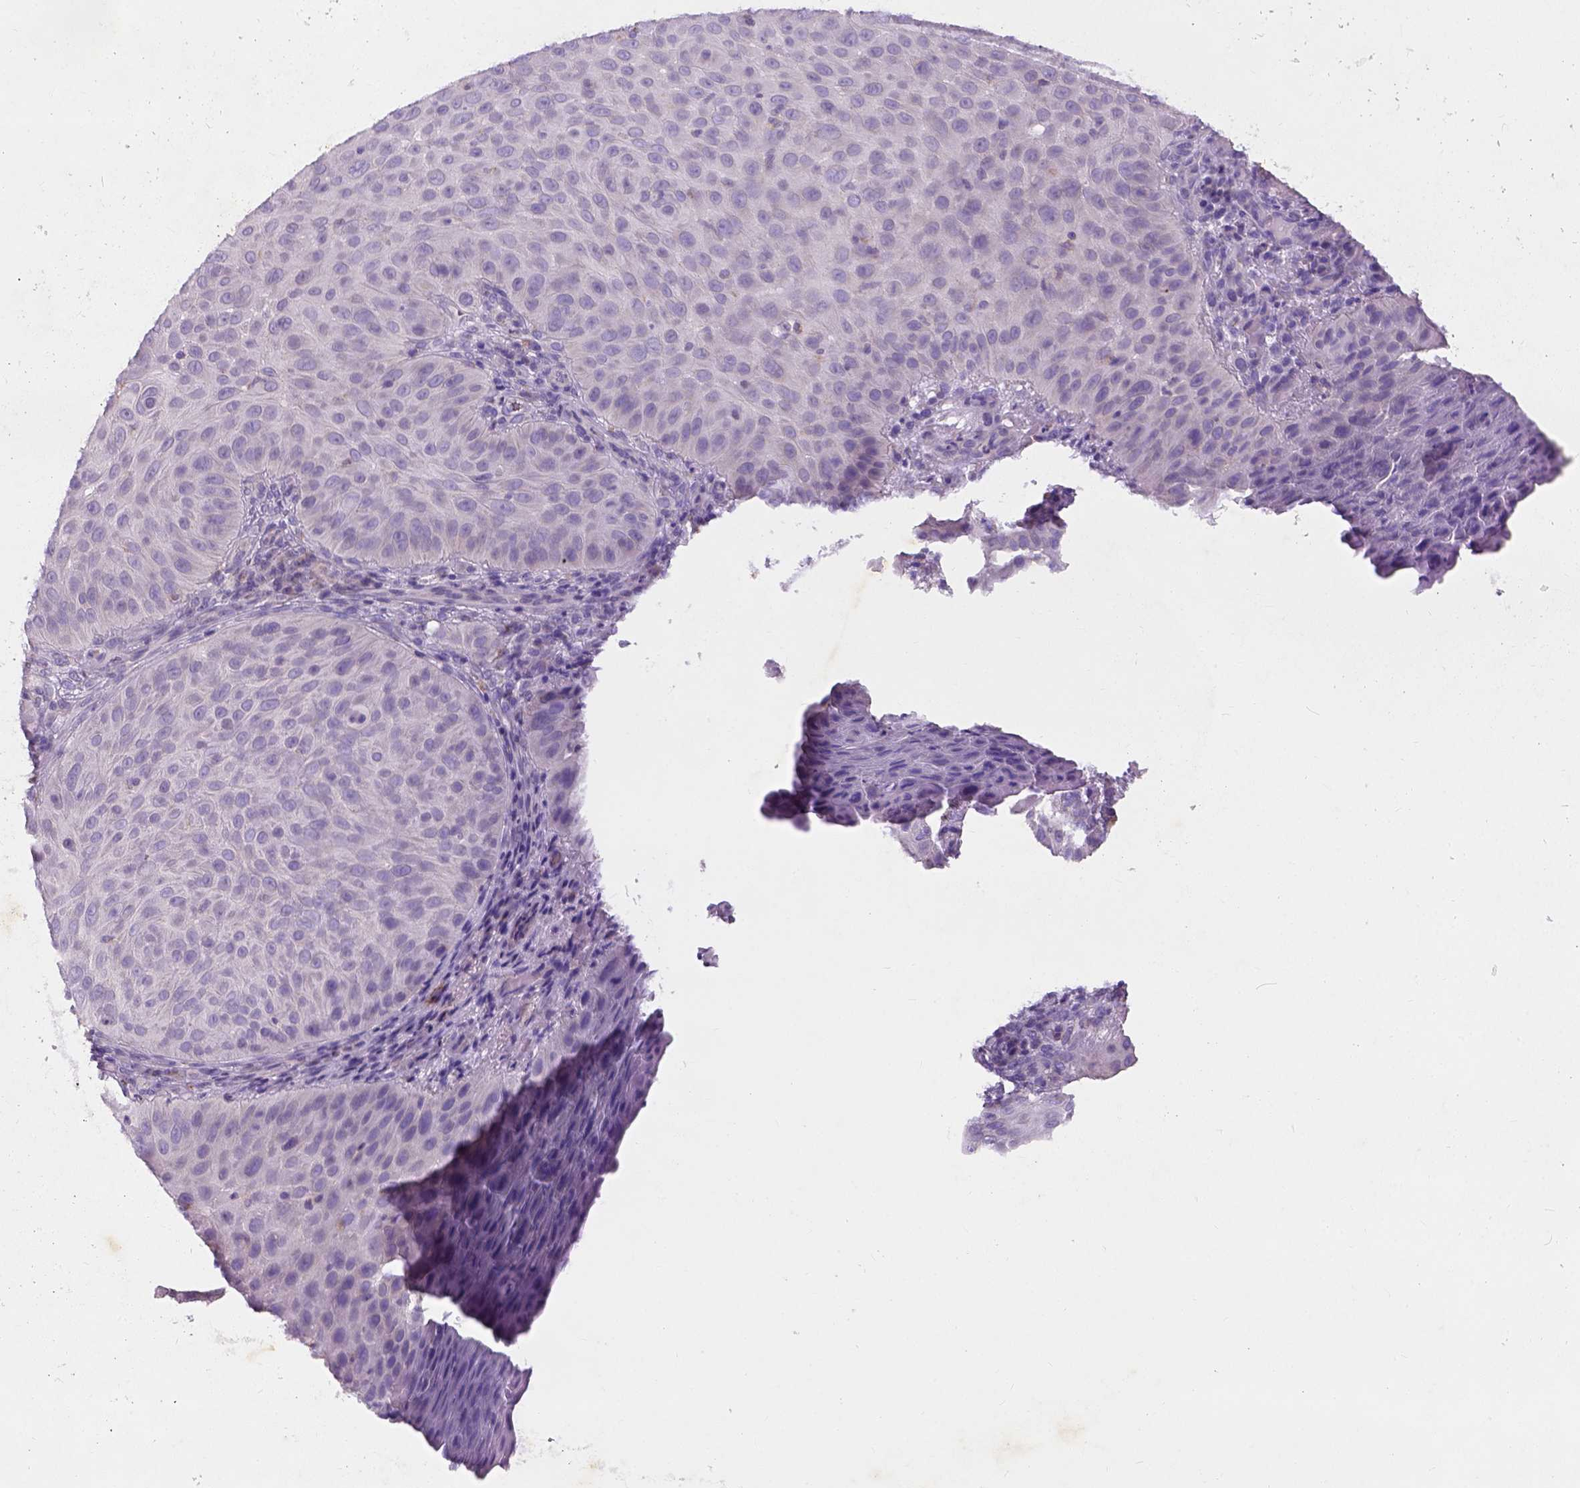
{"staining": {"intensity": "negative", "quantity": "none", "location": "none"}, "tissue": "skin cancer", "cell_type": "Tumor cells", "image_type": "cancer", "snomed": [{"axis": "morphology", "description": "Squamous cell carcinoma, NOS"}, {"axis": "topography", "description": "Skin"}], "caption": "High power microscopy histopathology image of an IHC photomicrograph of skin squamous cell carcinoma, revealing no significant staining in tumor cells. (DAB immunohistochemistry (IHC) visualized using brightfield microscopy, high magnification).", "gene": "CHODL", "patient": {"sex": "male", "age": 82}}